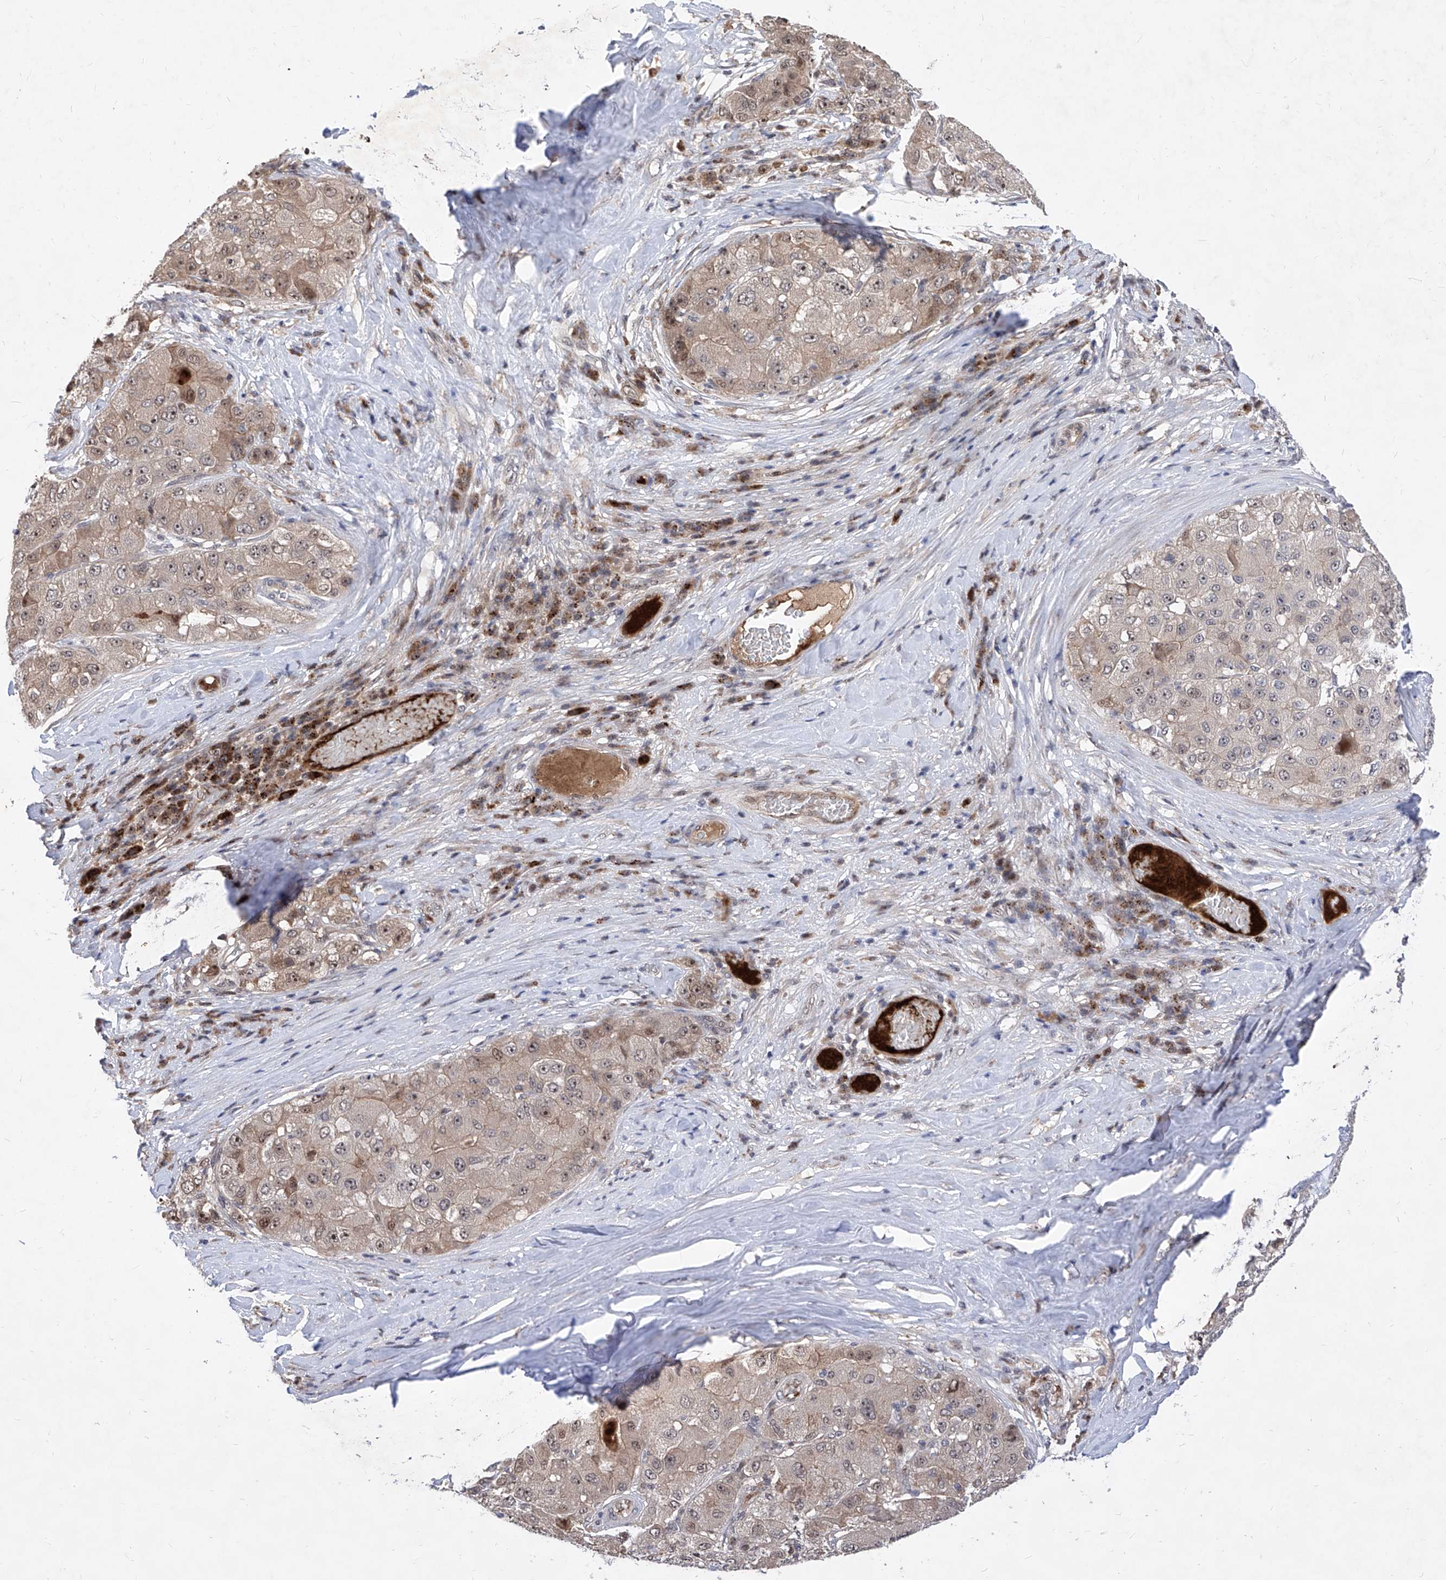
{"staining": {"intensity": "weak", "quantity": ">75%", "location": "cytoplasmic/membranous,nuclear"}, "tissue": "liver cancer", "cell_type": "Tumor cells", "image_type": "cancer", "snomed": [{"axis": "morphology", "description": "Carcinoma, Hepatocellular, NOS"}, {"axis": "topography", "description": "Liver"}], "caption": "Protein analysis of liver cancer (hepatocellular carcinoma) tissue demonstrates weak cytoplasmic/membranous and nuclear staining in about >75% of tumor cells. (DAB (3,3'-diaminobenzidine) IHC, brown staining for protein, blue staining for nuclei).", "gene": "LGR4", "patient": {"sex": "male", "age": 80}}